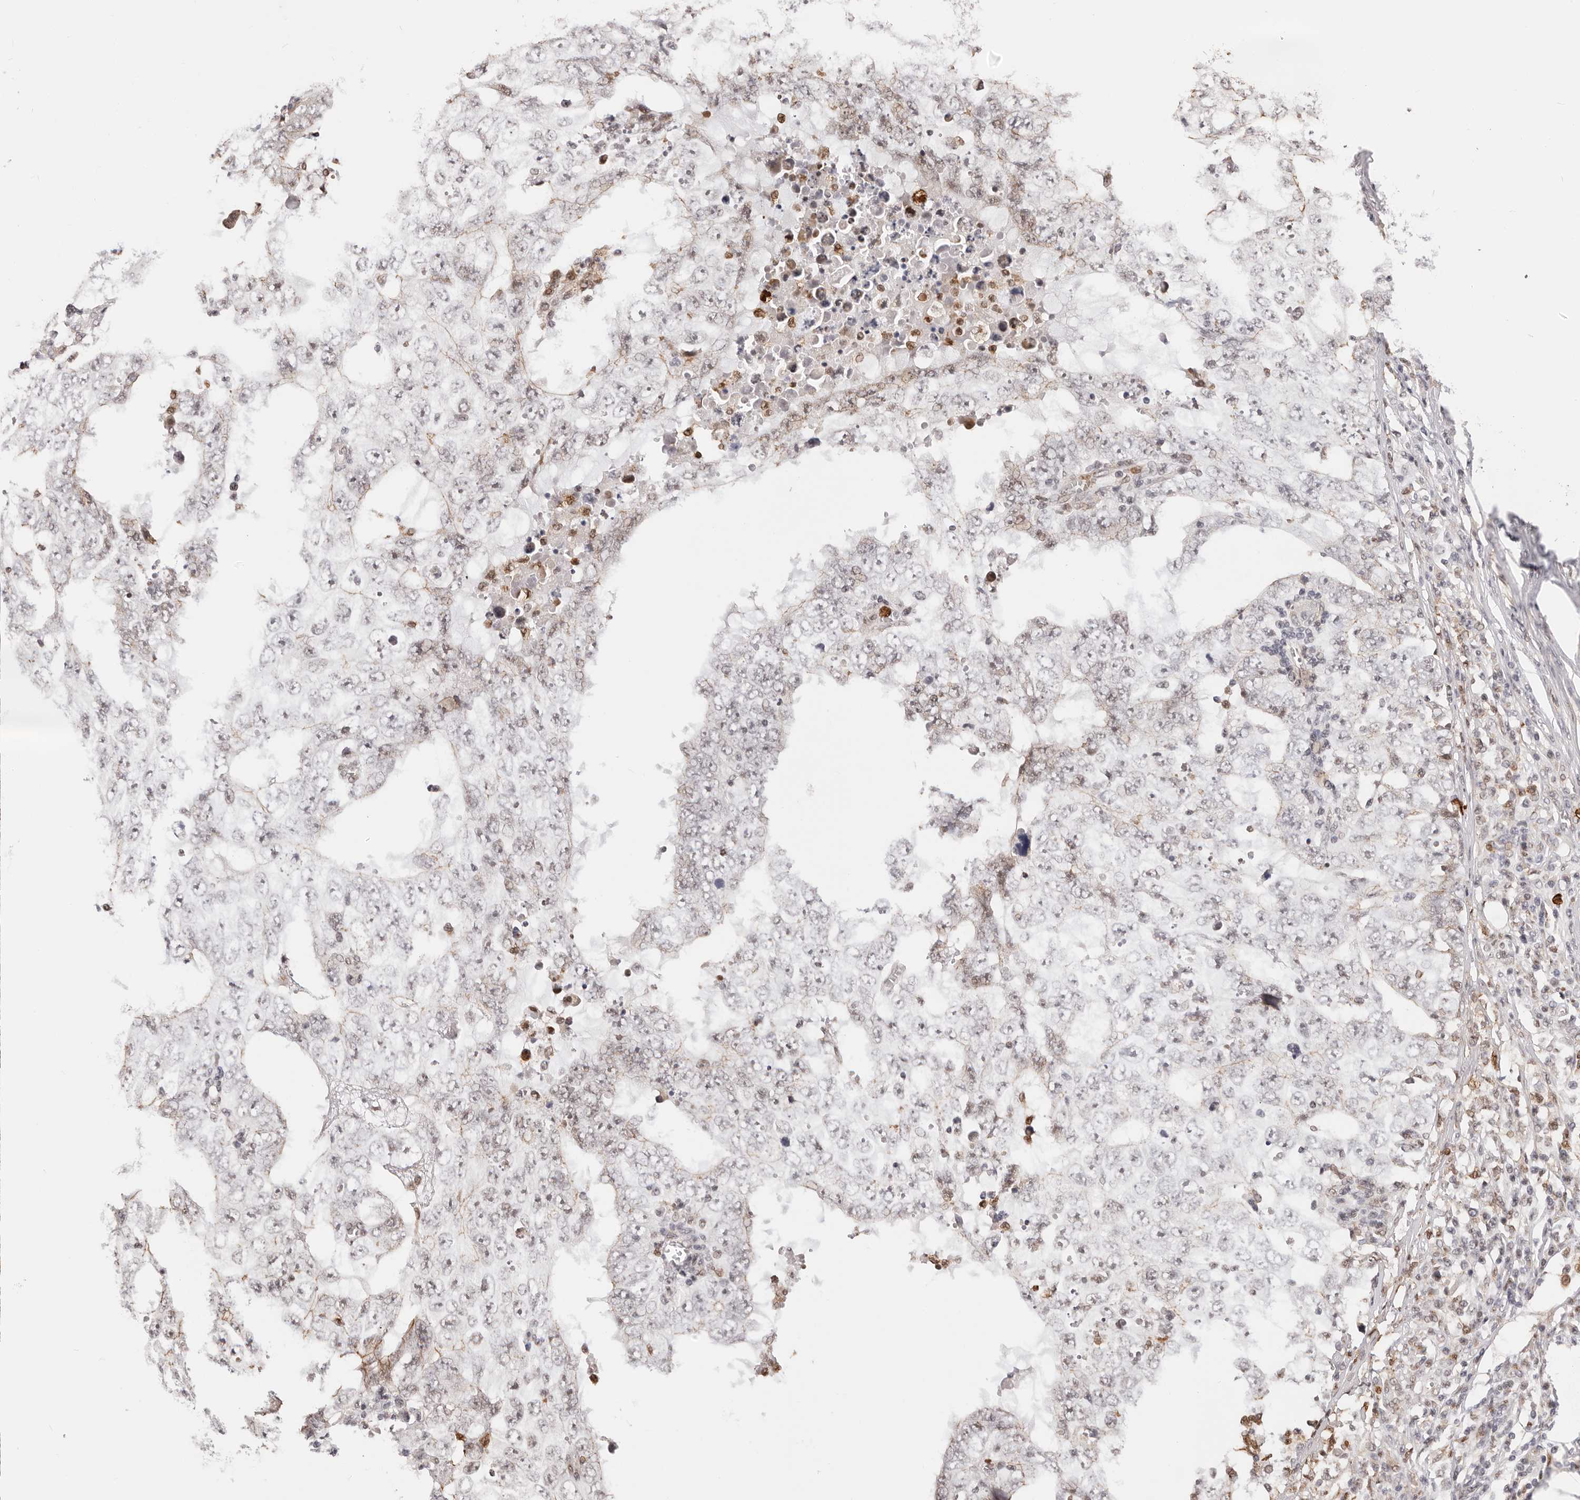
{"staining": {"intensity": "negative", "quantity": "none", "location": "none"}, "tissue": "testis cancer", "cell_type": "Tumor cells", "image_type": "cancer", "snomed": [{"axis": "morphology", "description": "Carcinoma, Embryonal, NOS"}, {"axis": "topography", "description": "Testis"}], "caption": "Immunohistochemical staining of human testis embryonal carcinoma demonstrates no significant expression in tumor cells. (Brightfield microscopy of DAB (3,3'-diaminobenzidine) IHC at high magnification).", "gene": "AFDN", "patient": {"sex": "male", "age": 26}}